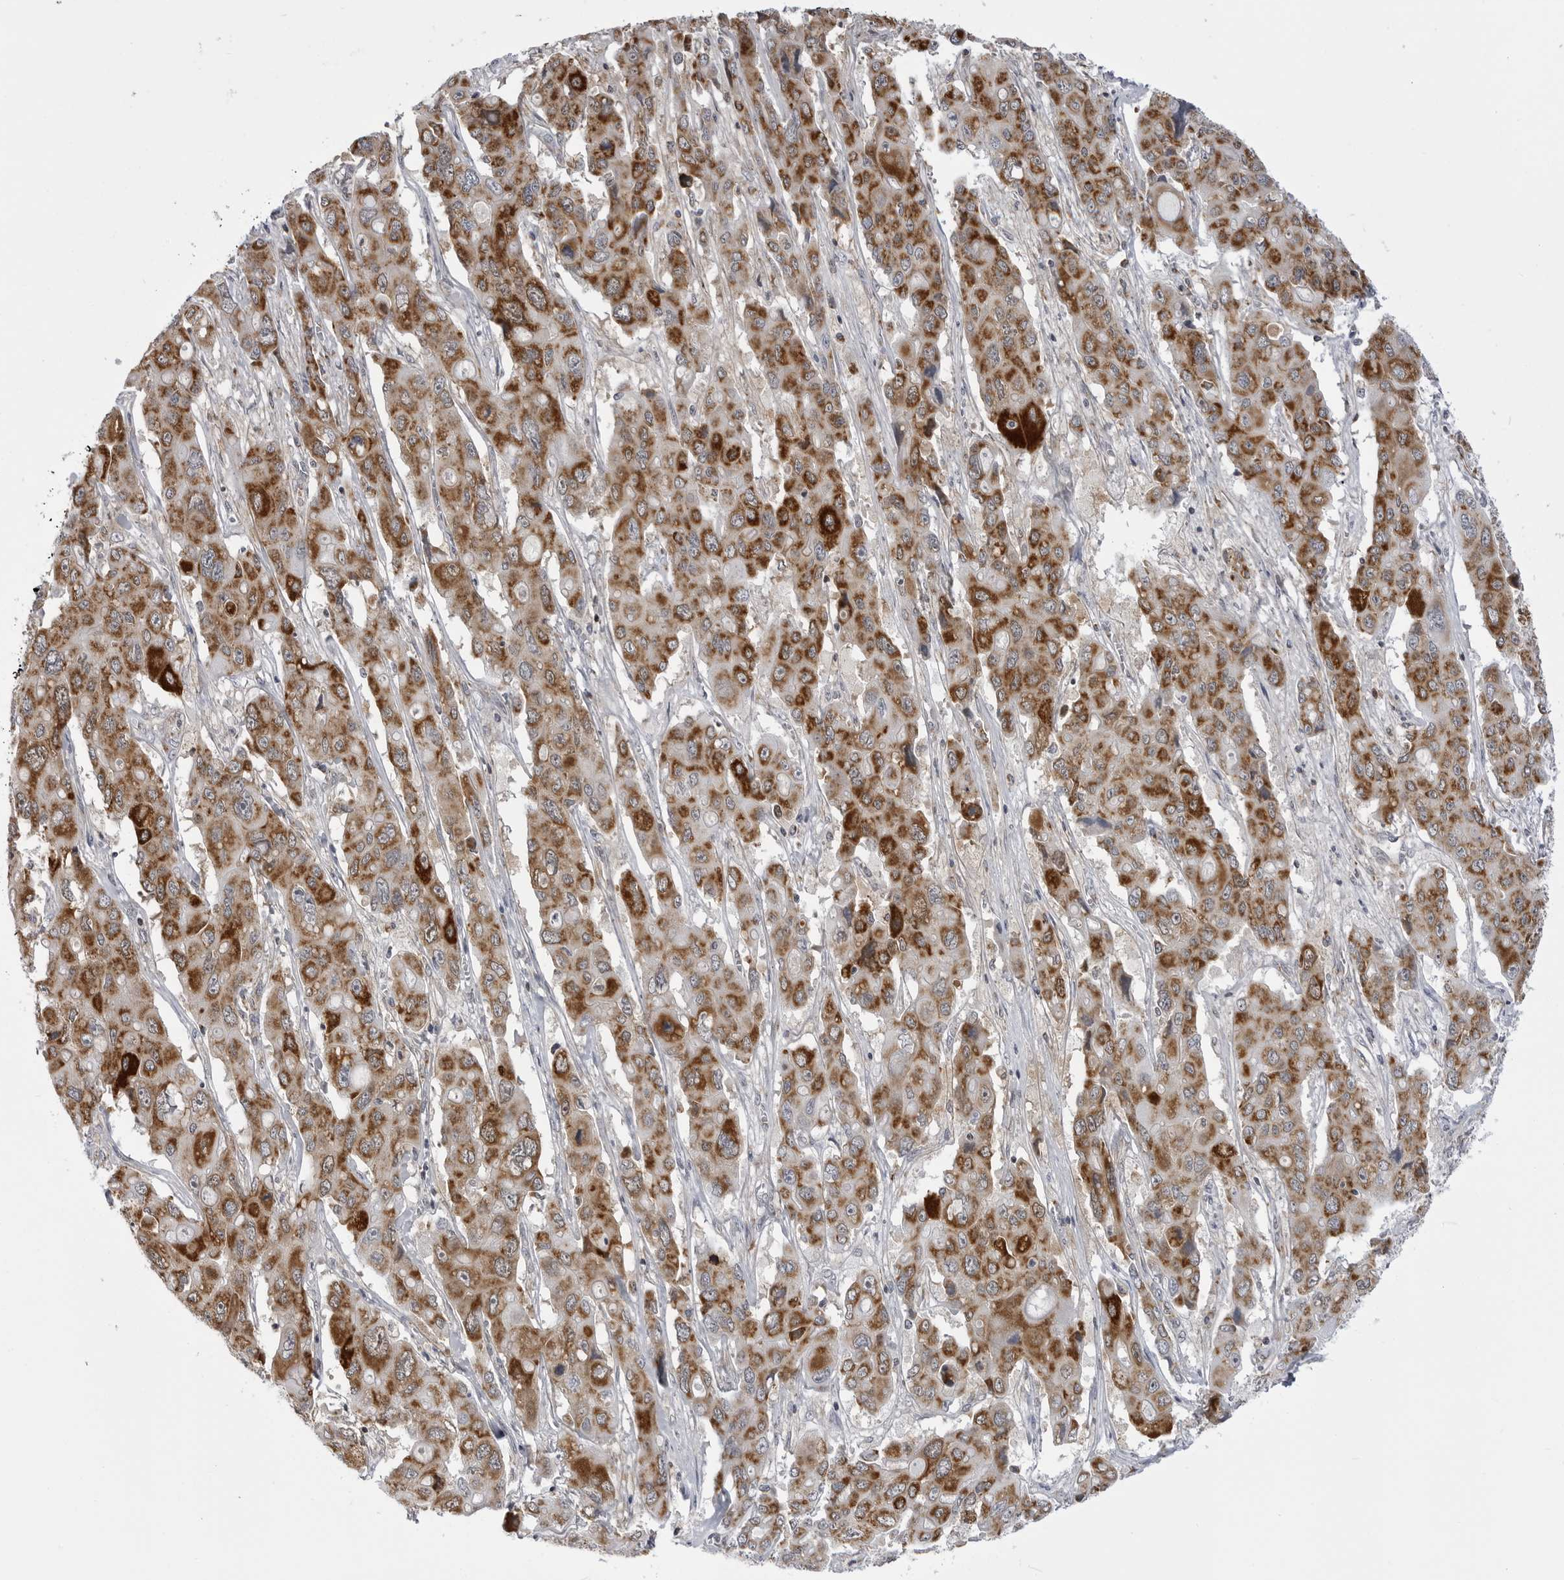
{"staining": {"intensity": "strong", "quantity": ">75%", "location": "cytoplasmic/membranous"}, "tissue": "liver cancer", "cell_type": "Tumor cells", "image_type": "cancer", "snomed": [{"axis": "morphology", "description": "Cholangiocarcinoma"}, {"axis": "topography", "description": "Liver"}], "caption": "Immunohistochemical staining of human liver cancer demonstrates high levels of strong cytoplasmic/membranous protein positivity in about >75% of tumor cells. (DAB (3,3'-diaminobenzidine) = brown stain, brightfield microscopy at high magnification).", "gene": "FH", "patient": {"sex": "male", "age": 67}}